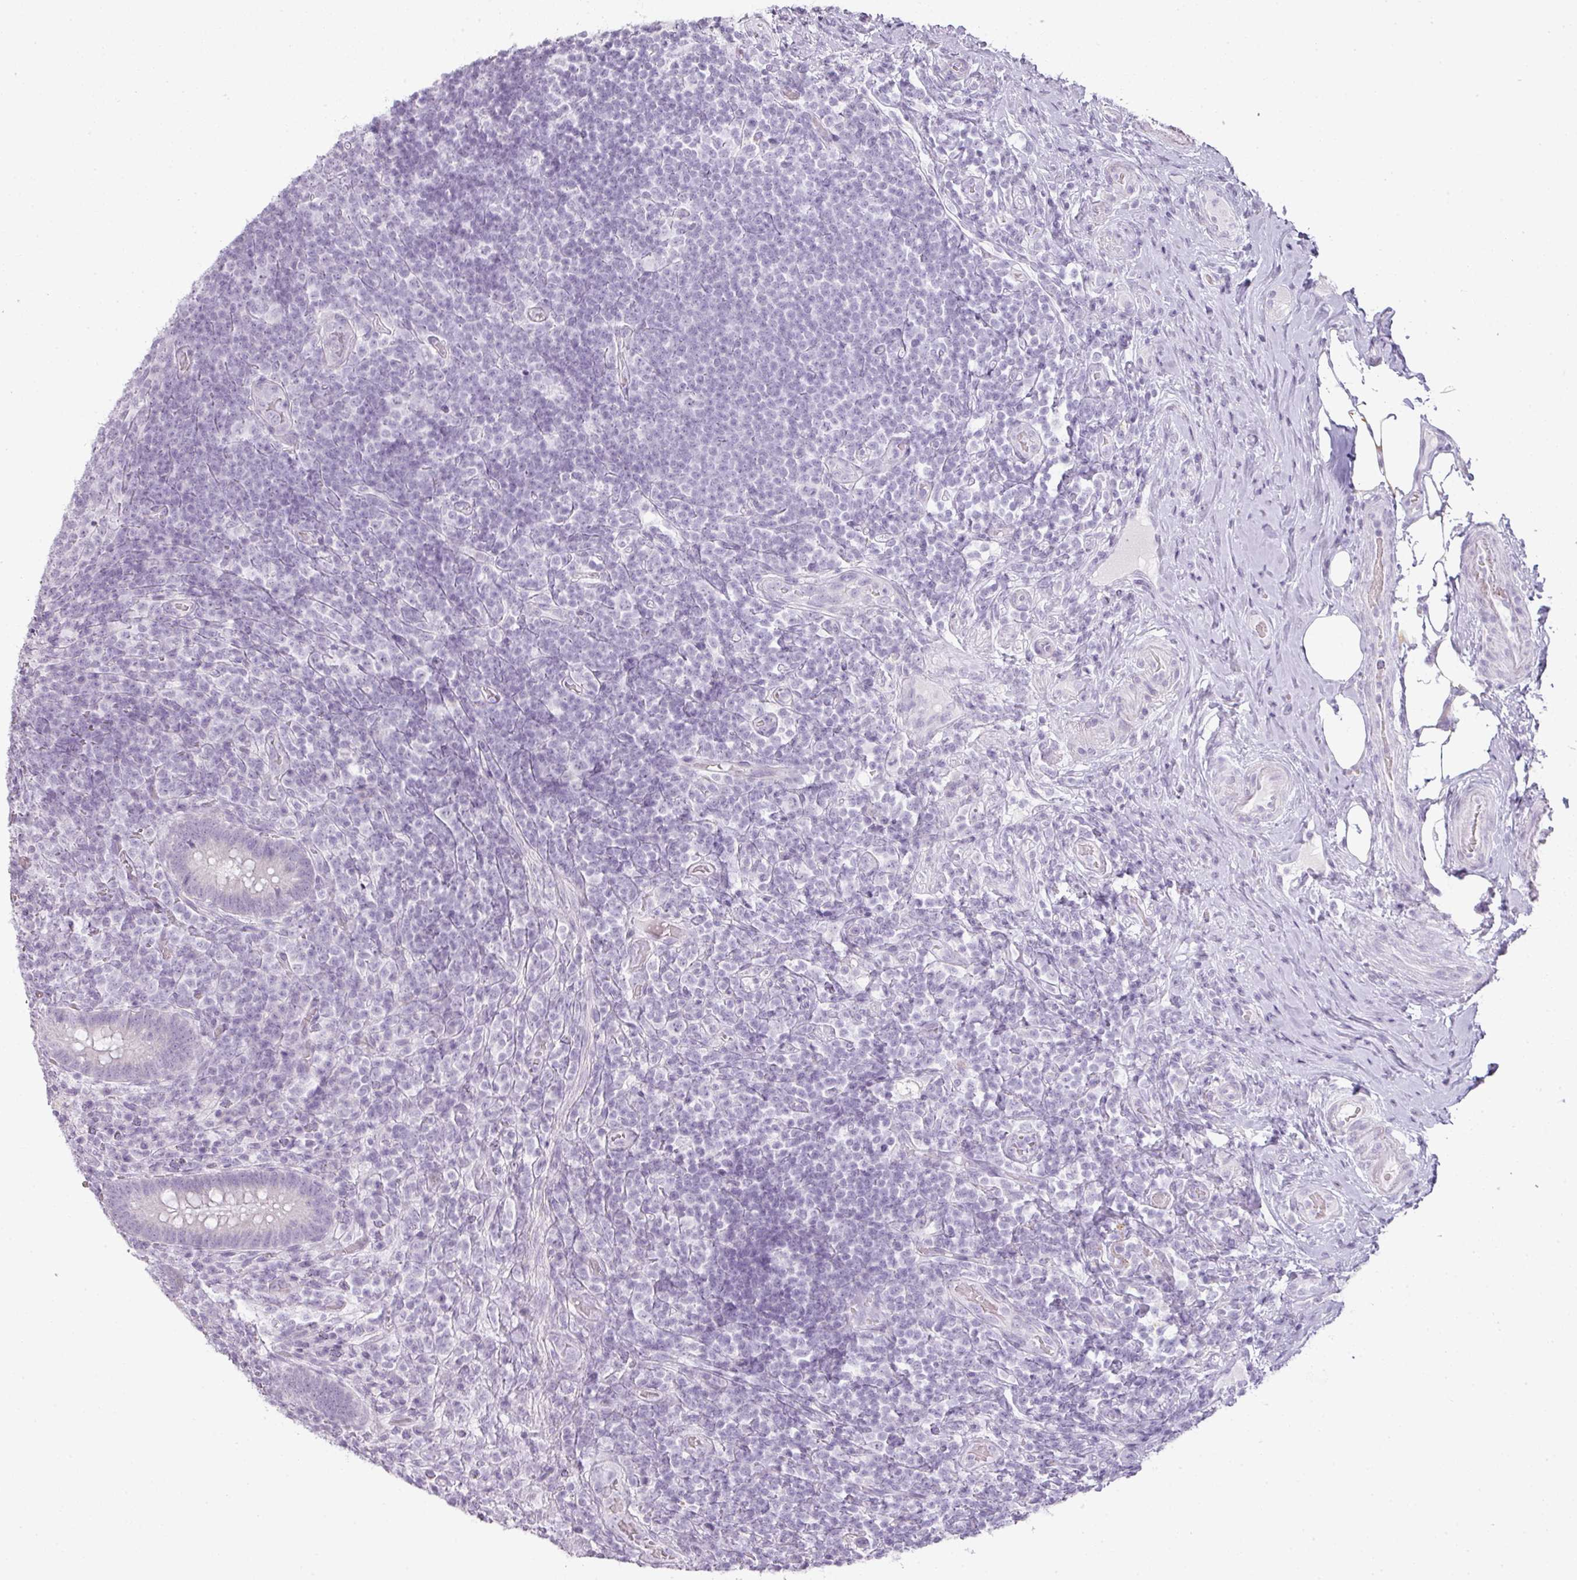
{"staining": {"intensity": "negative", "quantity": "none", "location": "none"}, "tissue": "appendix", "cell_type": "Glandular cells", "image_type": "normal", "snomed": [{"axis": "morphology", "description": "Normal tissue, NOS"}, {"axis": "topography", "description": "Appendix"}], "caption": "High magnification brightfield microscopy of unremarkable appendix stained with DAB (brown) and counterstained with hematoxylin (blue): glandular cells show no significant expression. (DAB IHC, high magnification).", "gene": "RBMY1A1", "patient": {"sex": "female", "age": 43}}